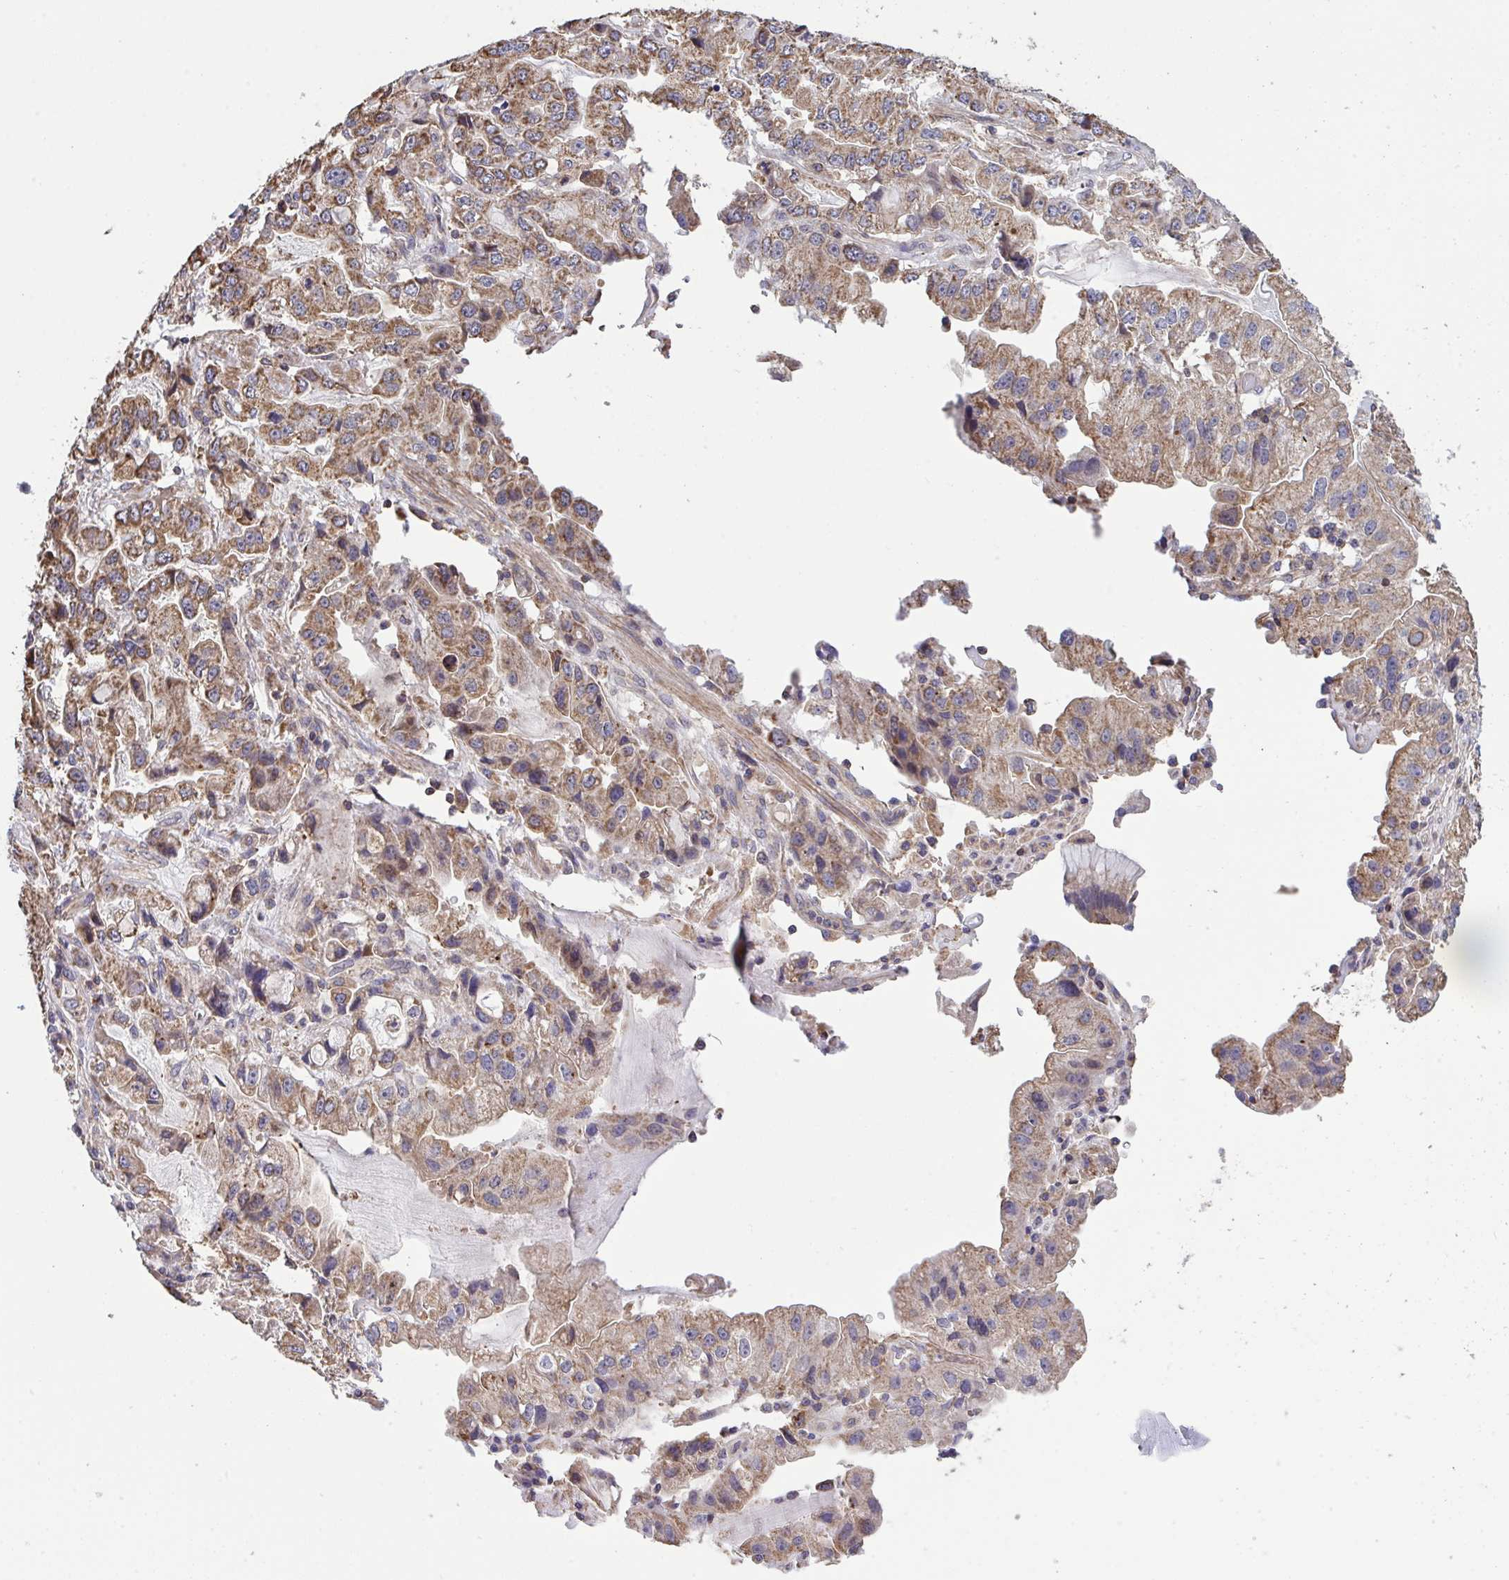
{"staining": {"intensity": "moderate", "quantity": ">75%", "location": "cytoplasmic/membranous"}, "tissue": "stomach cancer", "cell_type": "Tumor cells", "image_type": "cancer", "snomed": [{"axis": "morphology", "description": "Adenocarcinoma, NOS"}, {"axis": "topography", "description": "Stomach, lower"}], "caption": "This histopathology image reveals IHC staining of human stomach adenocarcinoma, with medium moderate cytoplasmic/membranous expression in about >75% of tumor cells.", "gene": "PPM1H", "patient": {"sex": "female", "age": 93}}